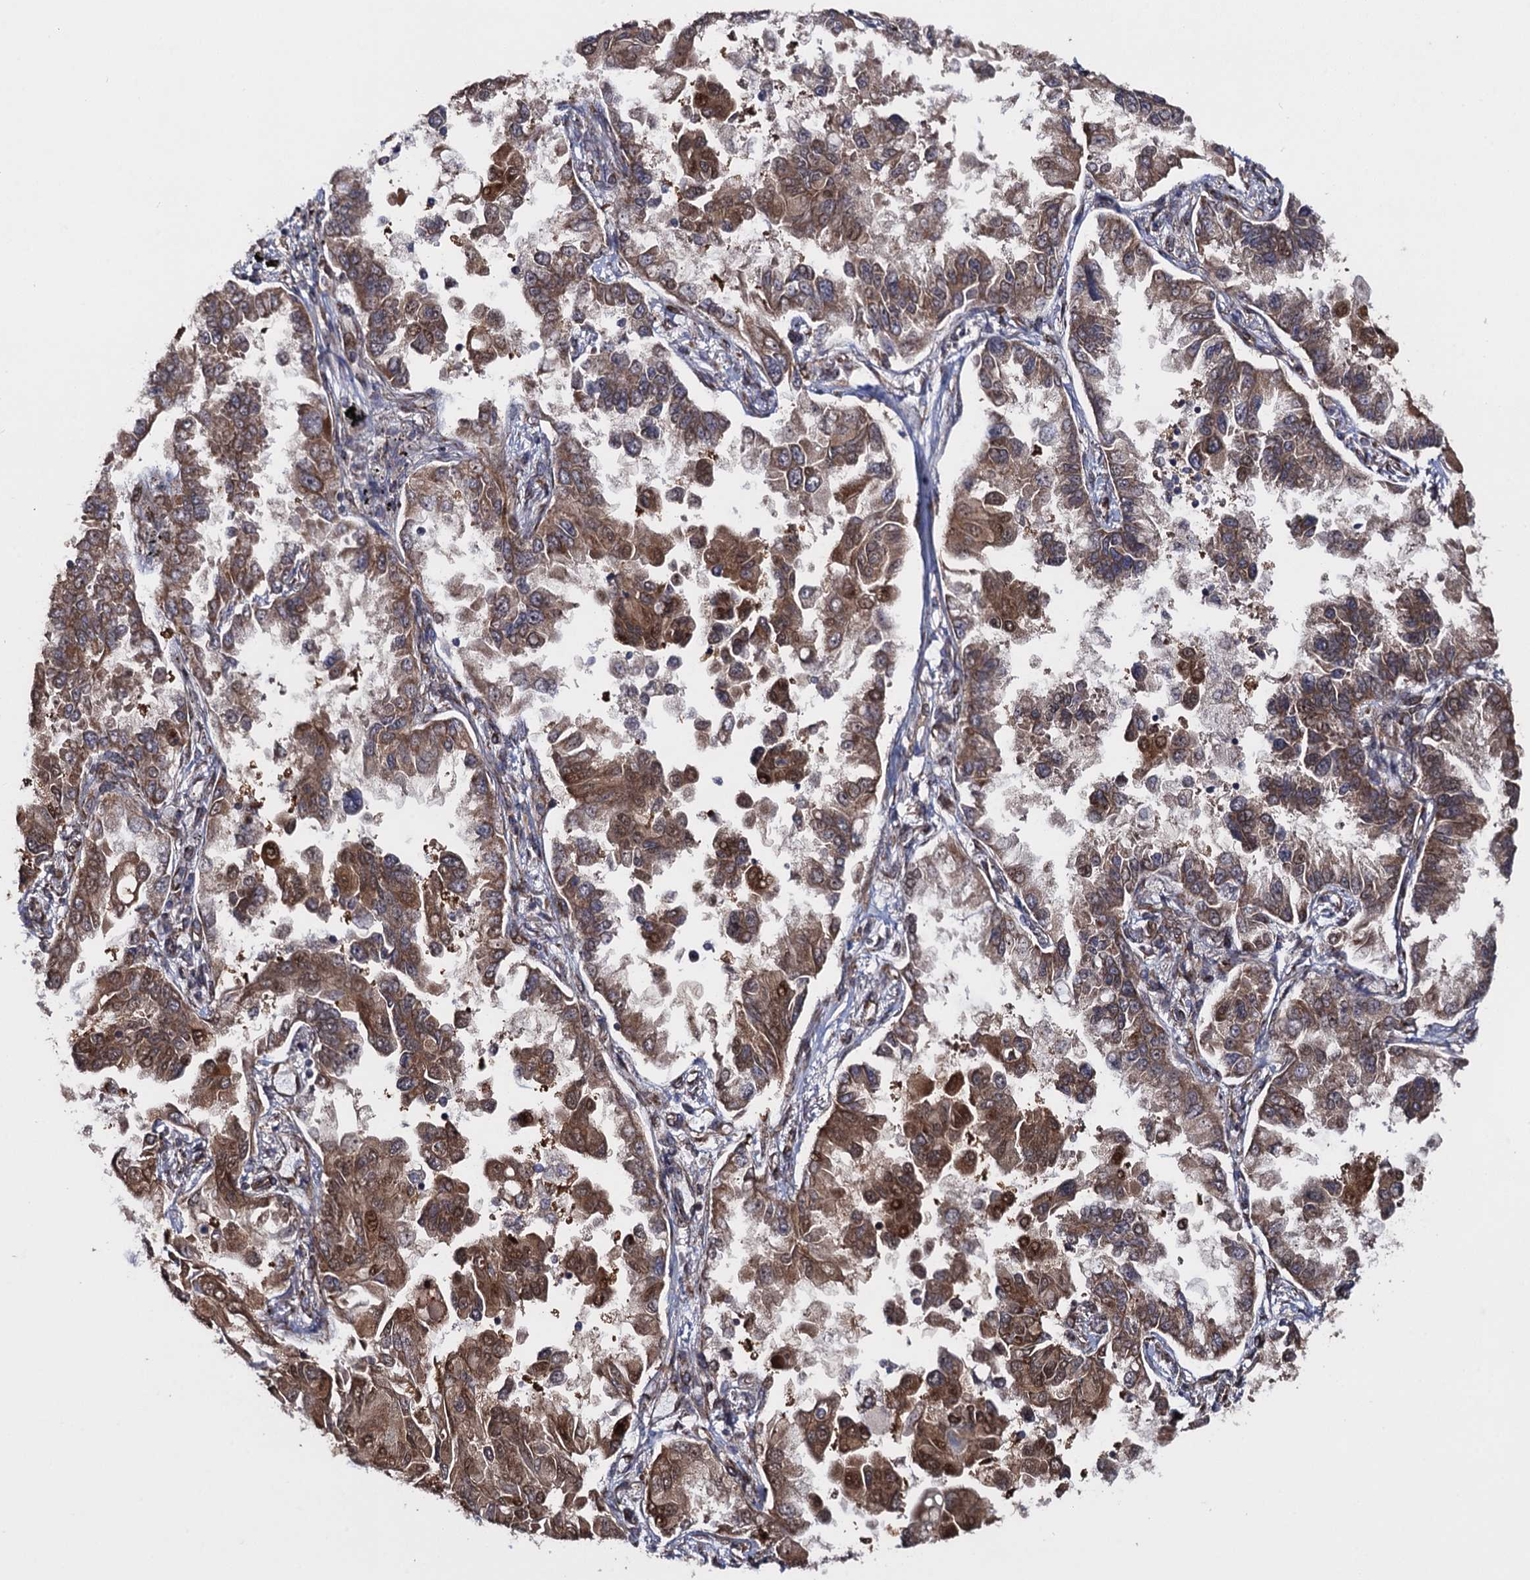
{"staining": {"intensity": "strong", "quantity": ">75%", "location": "cytoplasmic/membranous,nuclear"}, "tissue": "lung cancer", "cell_type": "Tumor cells", "image_type": "cancer", "snomed": [{"axis": "morphology", "description": "Adenocarcinoma, NOS"}, {"axis": "topography", "description": "Lung"}], "caption": "Adenocarcinoma (lung) stained with a brown dye displays strong cytoplasmic/membranous and nuclear positive positivity in approximately >75% of tumor cells.", "gene": "HAUS1", "patient": {"sex": "female", "age": 67}}